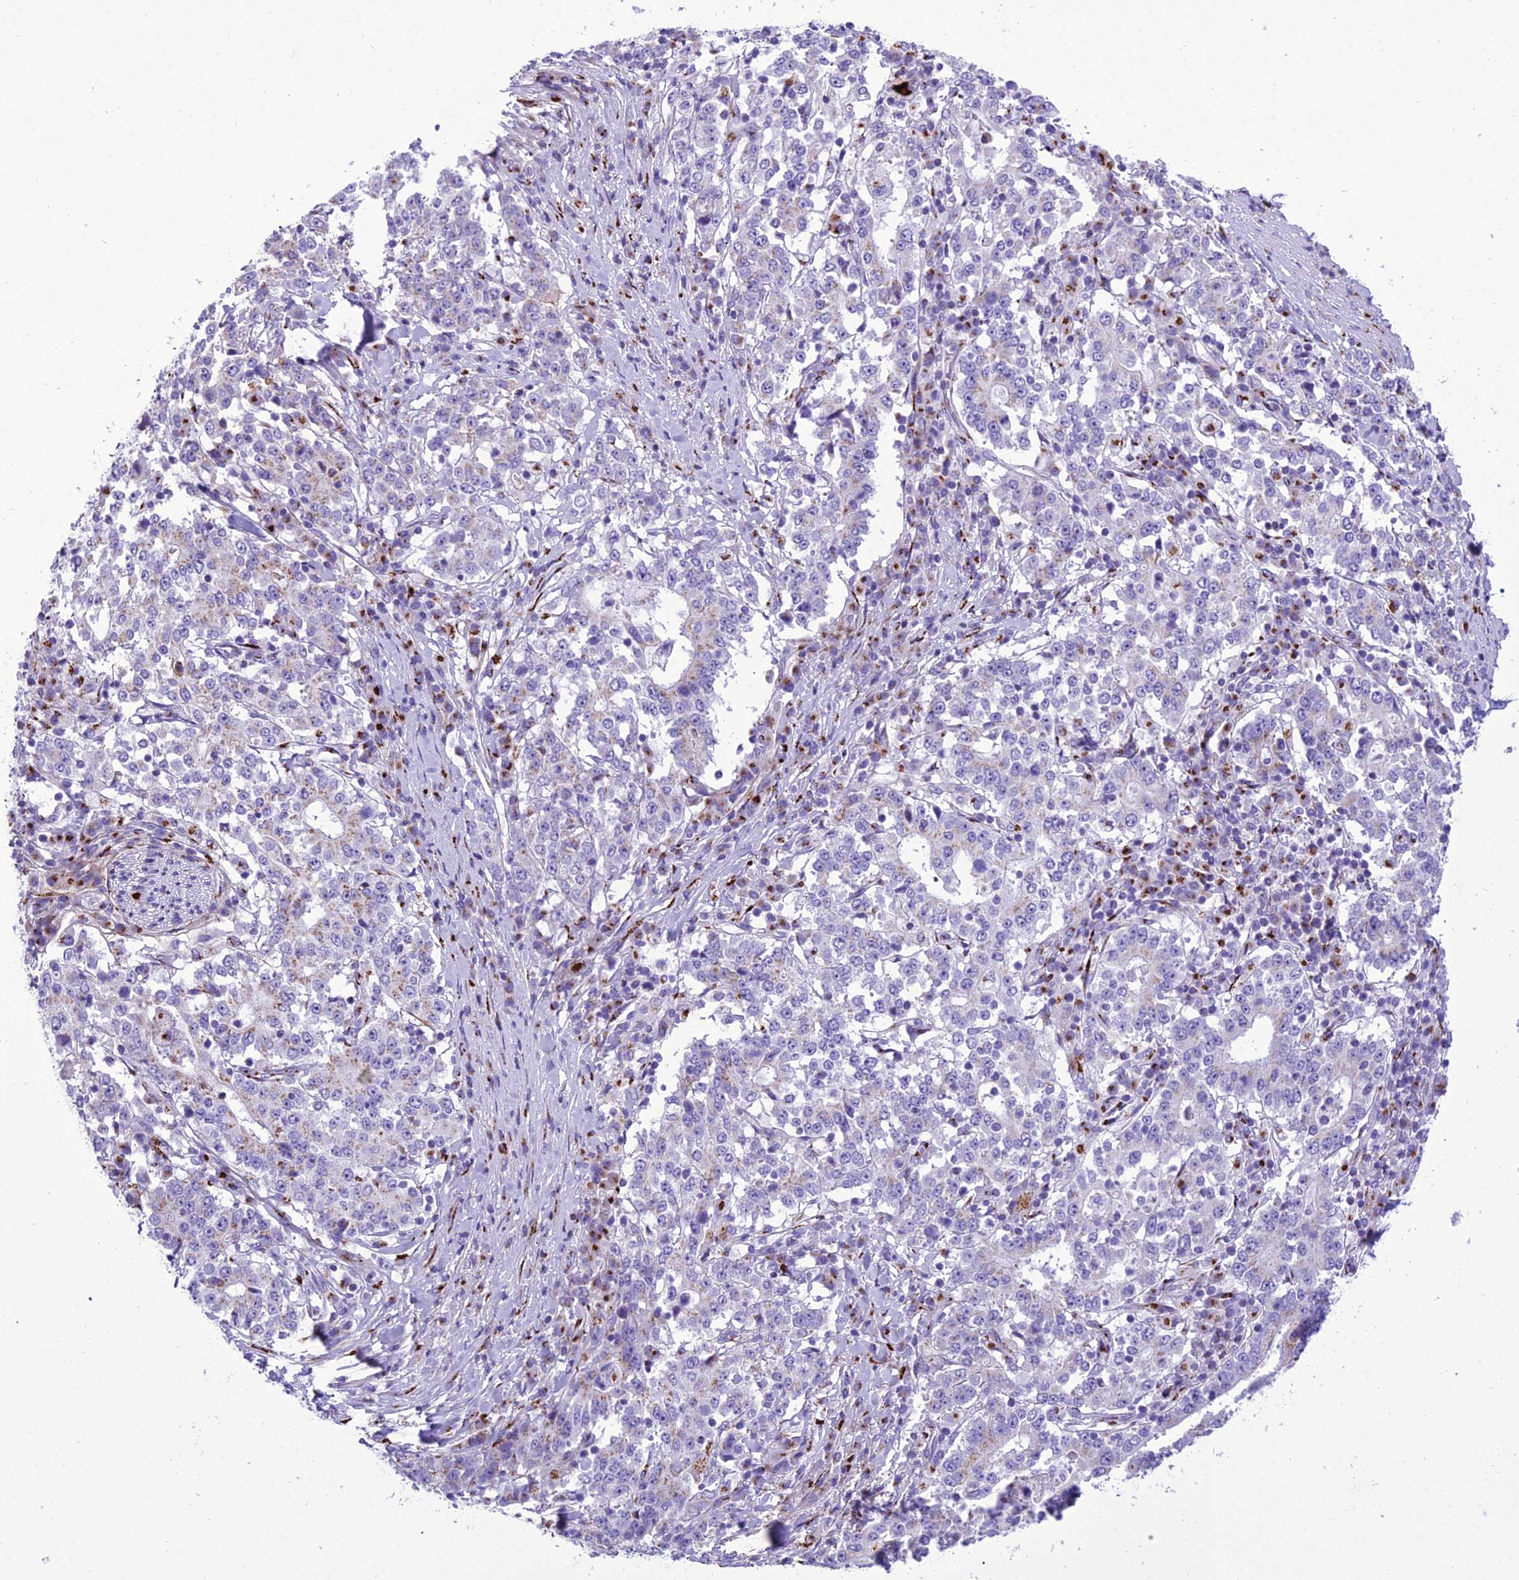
{"staining": {"intensity": "moderate", "quantity": "<25%", "location": "cytoplasmic/membranous"}, "tissue": "stomach cancer", "cell_type": "Tumor cells", "image_type": "cancer", "snomed": [{"axis": "morphology", "description": "Adenocarcinoma, NOS"}, {"axis": "topography", "description": "Stomach"}], "caption": "DAB (3,3'-diaminobenzidine) immunohistochemical staining of stomach adenocarcinoma displays moderate cytoplasmic/membranous protein expression in approximately <25% of tumor cells.", "gene": "GOLM2", "patient": {"sex": "male", "age": 59}}